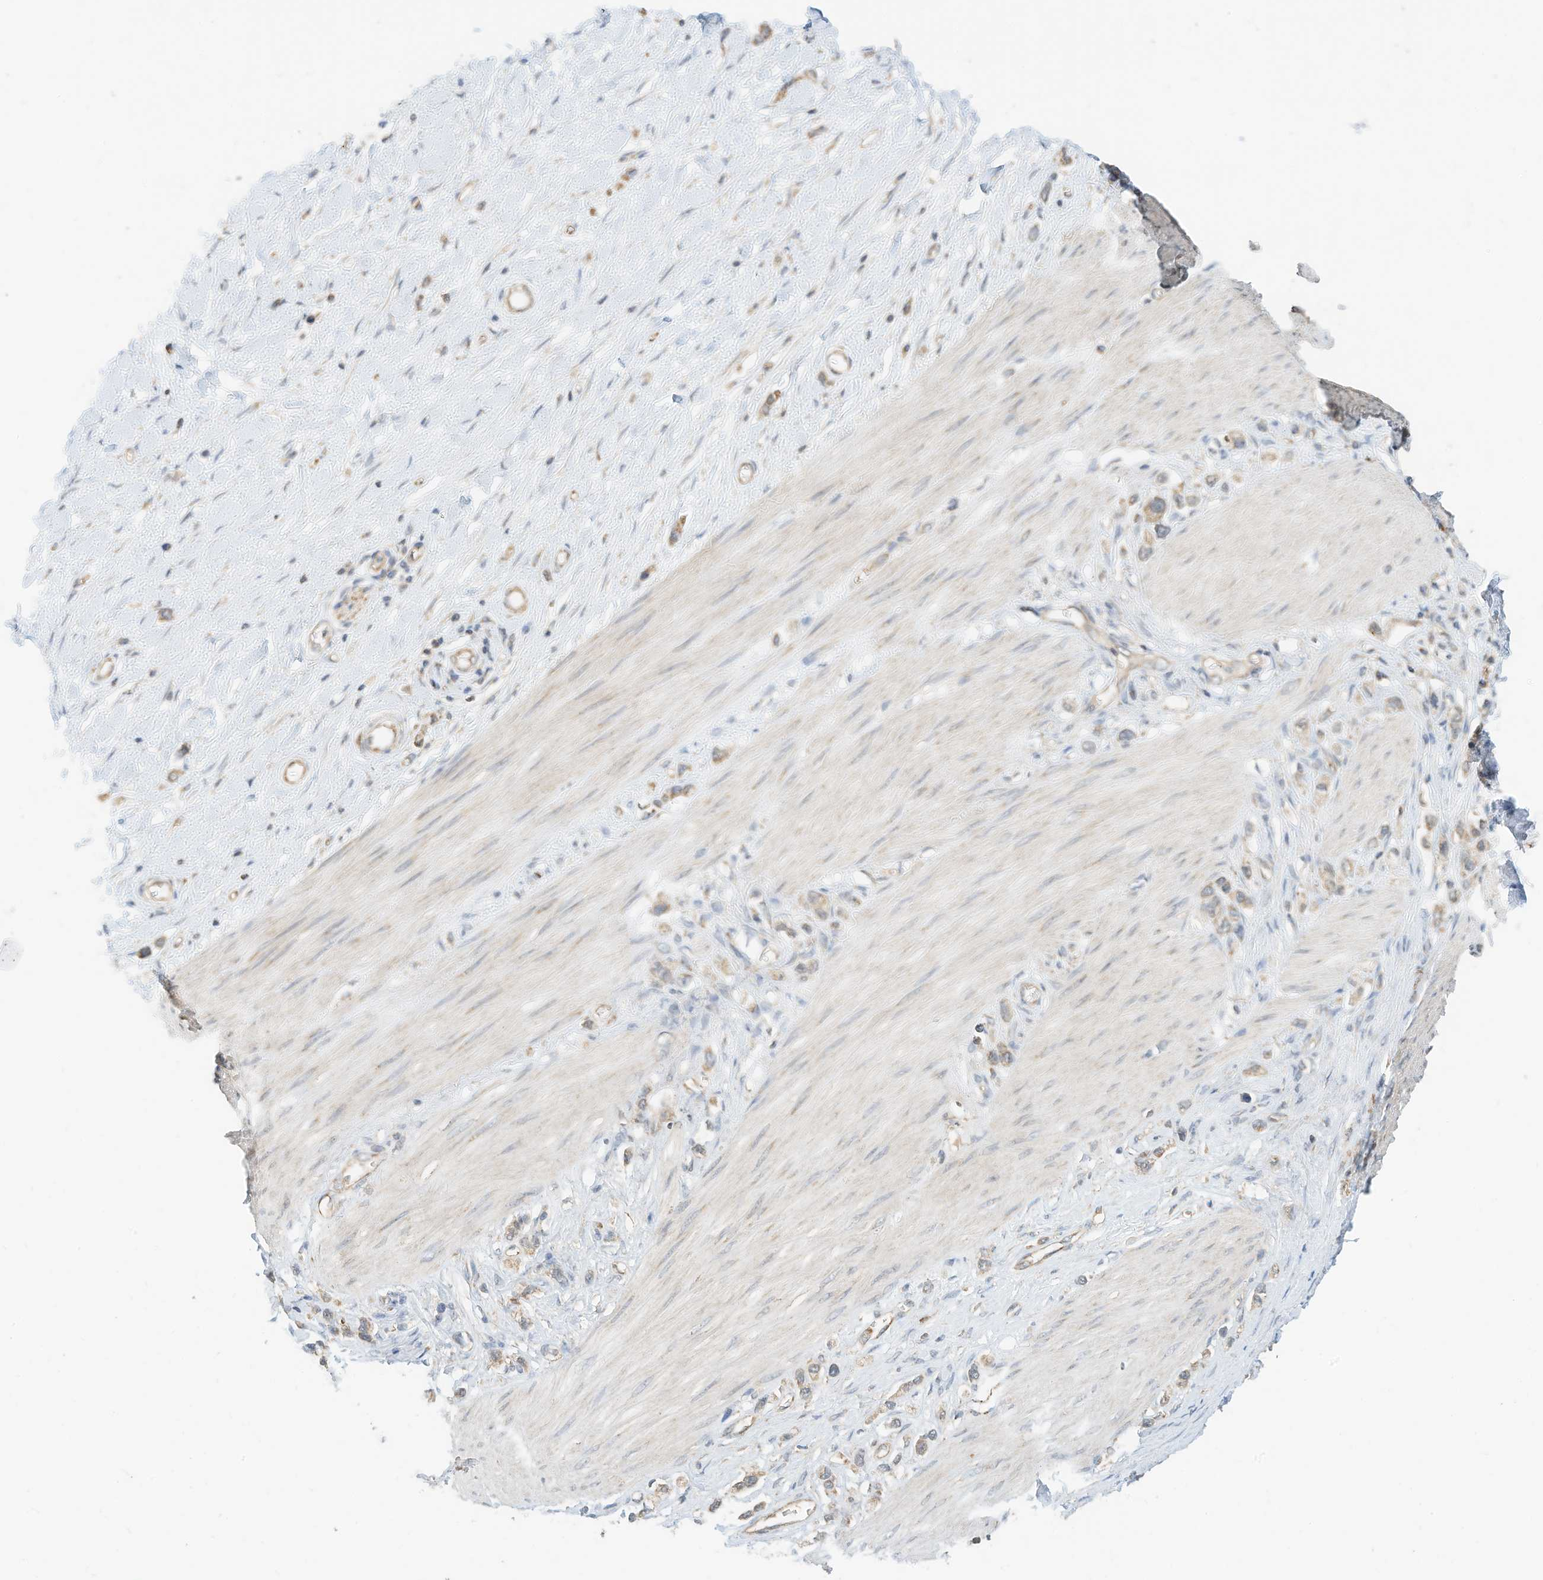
{"staining": {"intensity": "weak", "quantity": "25%-75%", "location": "cytoplasmic/membranous"}, "tissue": "stomach cancer", "cell_type": "Tumor cells", "image_type": "cancer", "snomed": [{"axis": "morphology", "description": "Normal tissue, NOS"}, {"axis": "morphology", "description": "Adenocarcinoma, NOS"}, {"axis": "topography", "description": "Stomach, upper"}, {"axis": "topography", "description": "Stomach"}], "caption": "DAB (3,3'-diaminobenzidine) immunohistochemical staining of stomach adenocarcinoma exhibits weak cytoplasmic/membranous protein positivity in approximately 25%-75% of tumor cells. (brown staining indicates protein expression, while blue staining denotes nuclei).", "gene": "METTL6", "patient": {"sex": "female", "age": 65}}